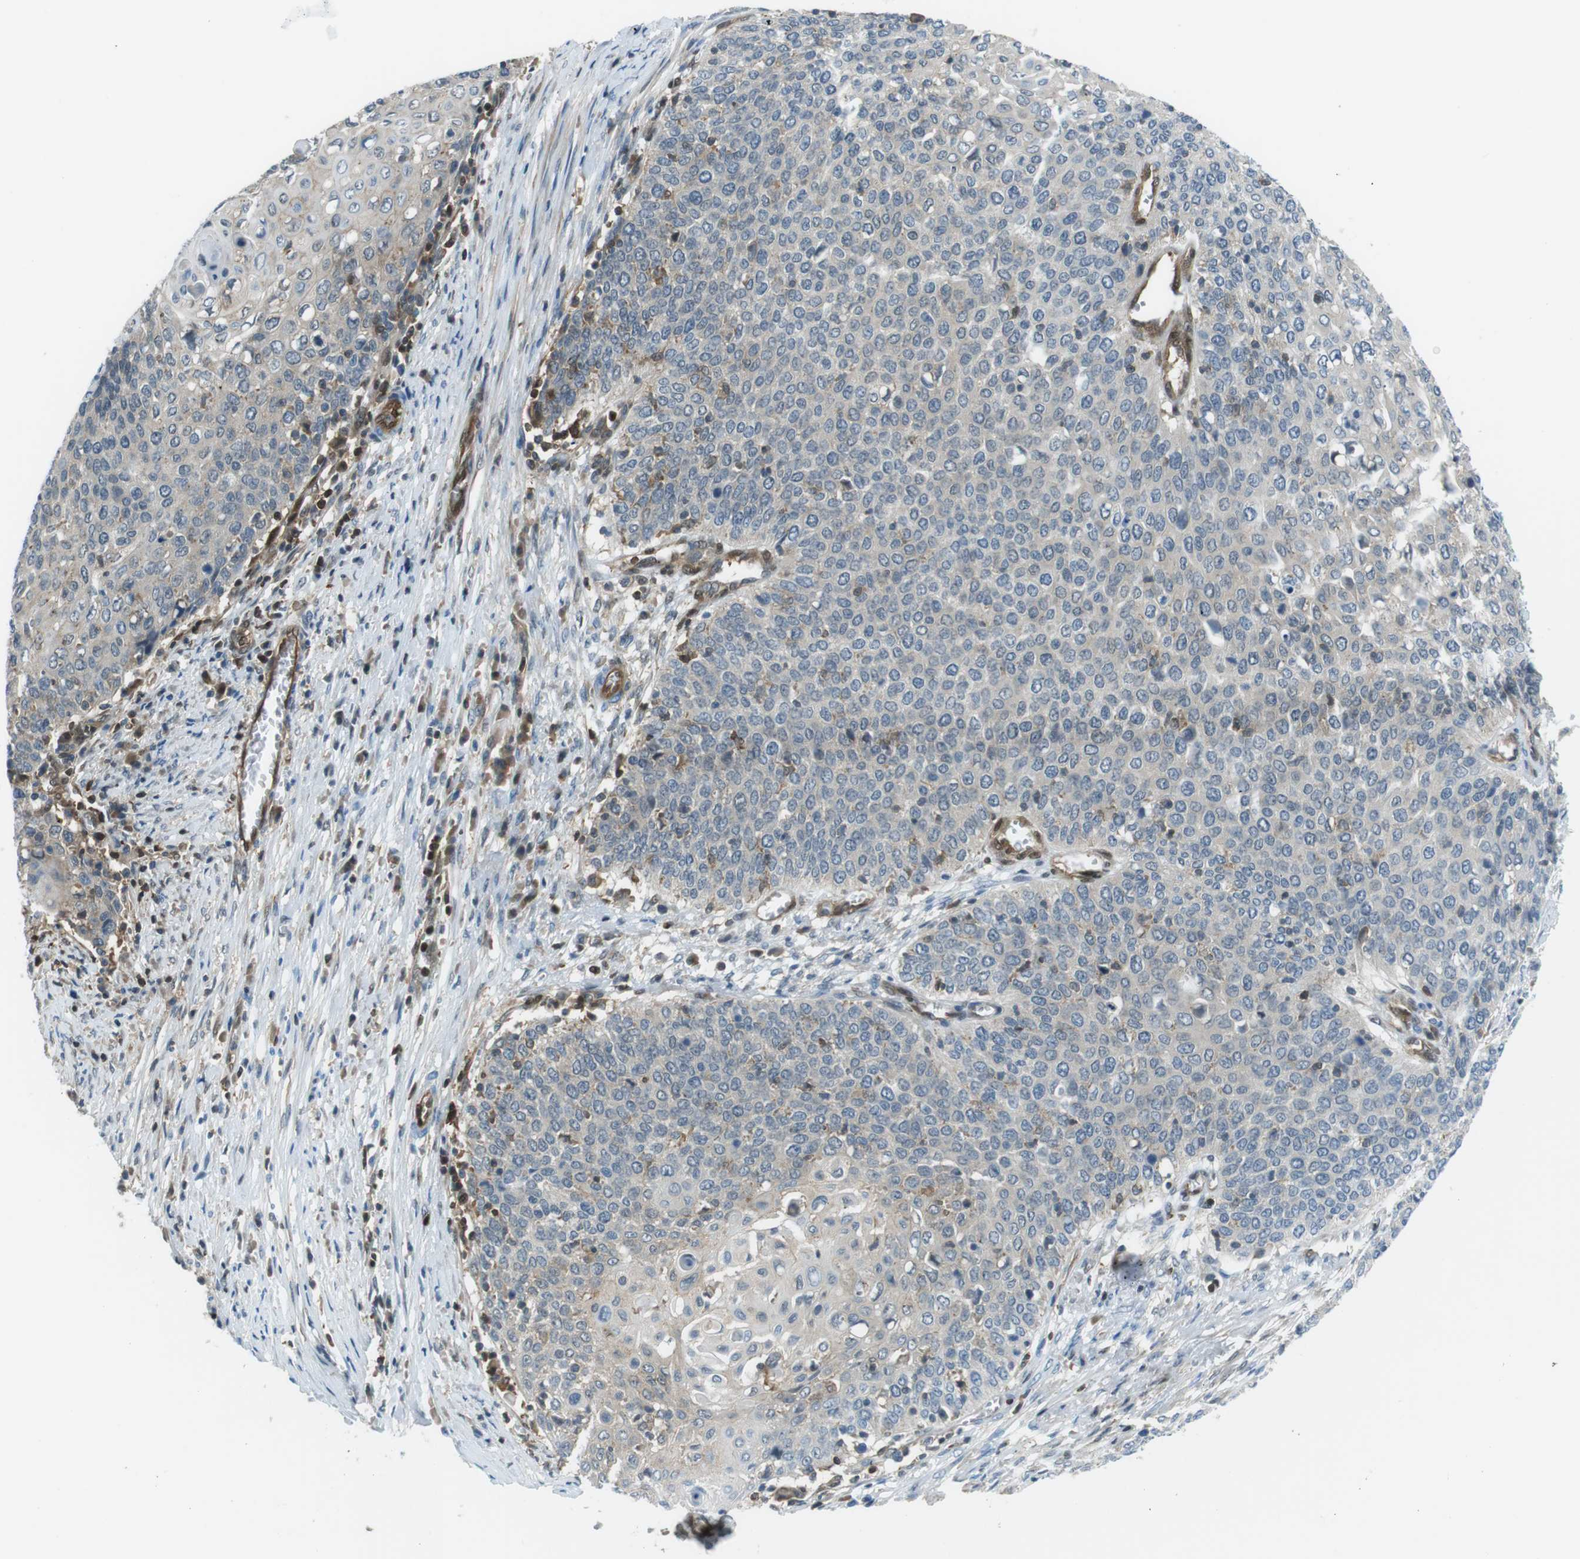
{"staining": {"intensity": "weak", "quantity": "25%-75%", "location": "cytoplasmic/membranous"}, "tissue": "cervical cancer", "cell_type": "Tumor cells", "image_type": "cancer", "snomed": [{"axis": "morphology", "description": "Squamous cell carcinoma, NOS"}, {"axis": "topography", "description": "Cervix"}], "caption": "A brown stain highlights weak cytoplasmic/membranous expression of a protein in human squamous cell carcinoma (cervical) tumor cells. The staining was performed using DAB (3,3'-diaminobenzidine) to visualize the protein expression in brown, while the nuclei were stained in blue with hematoxylin (Magnification: 20x).", "gene": "TES", "patient": {"sex": "female", "age": 39}}